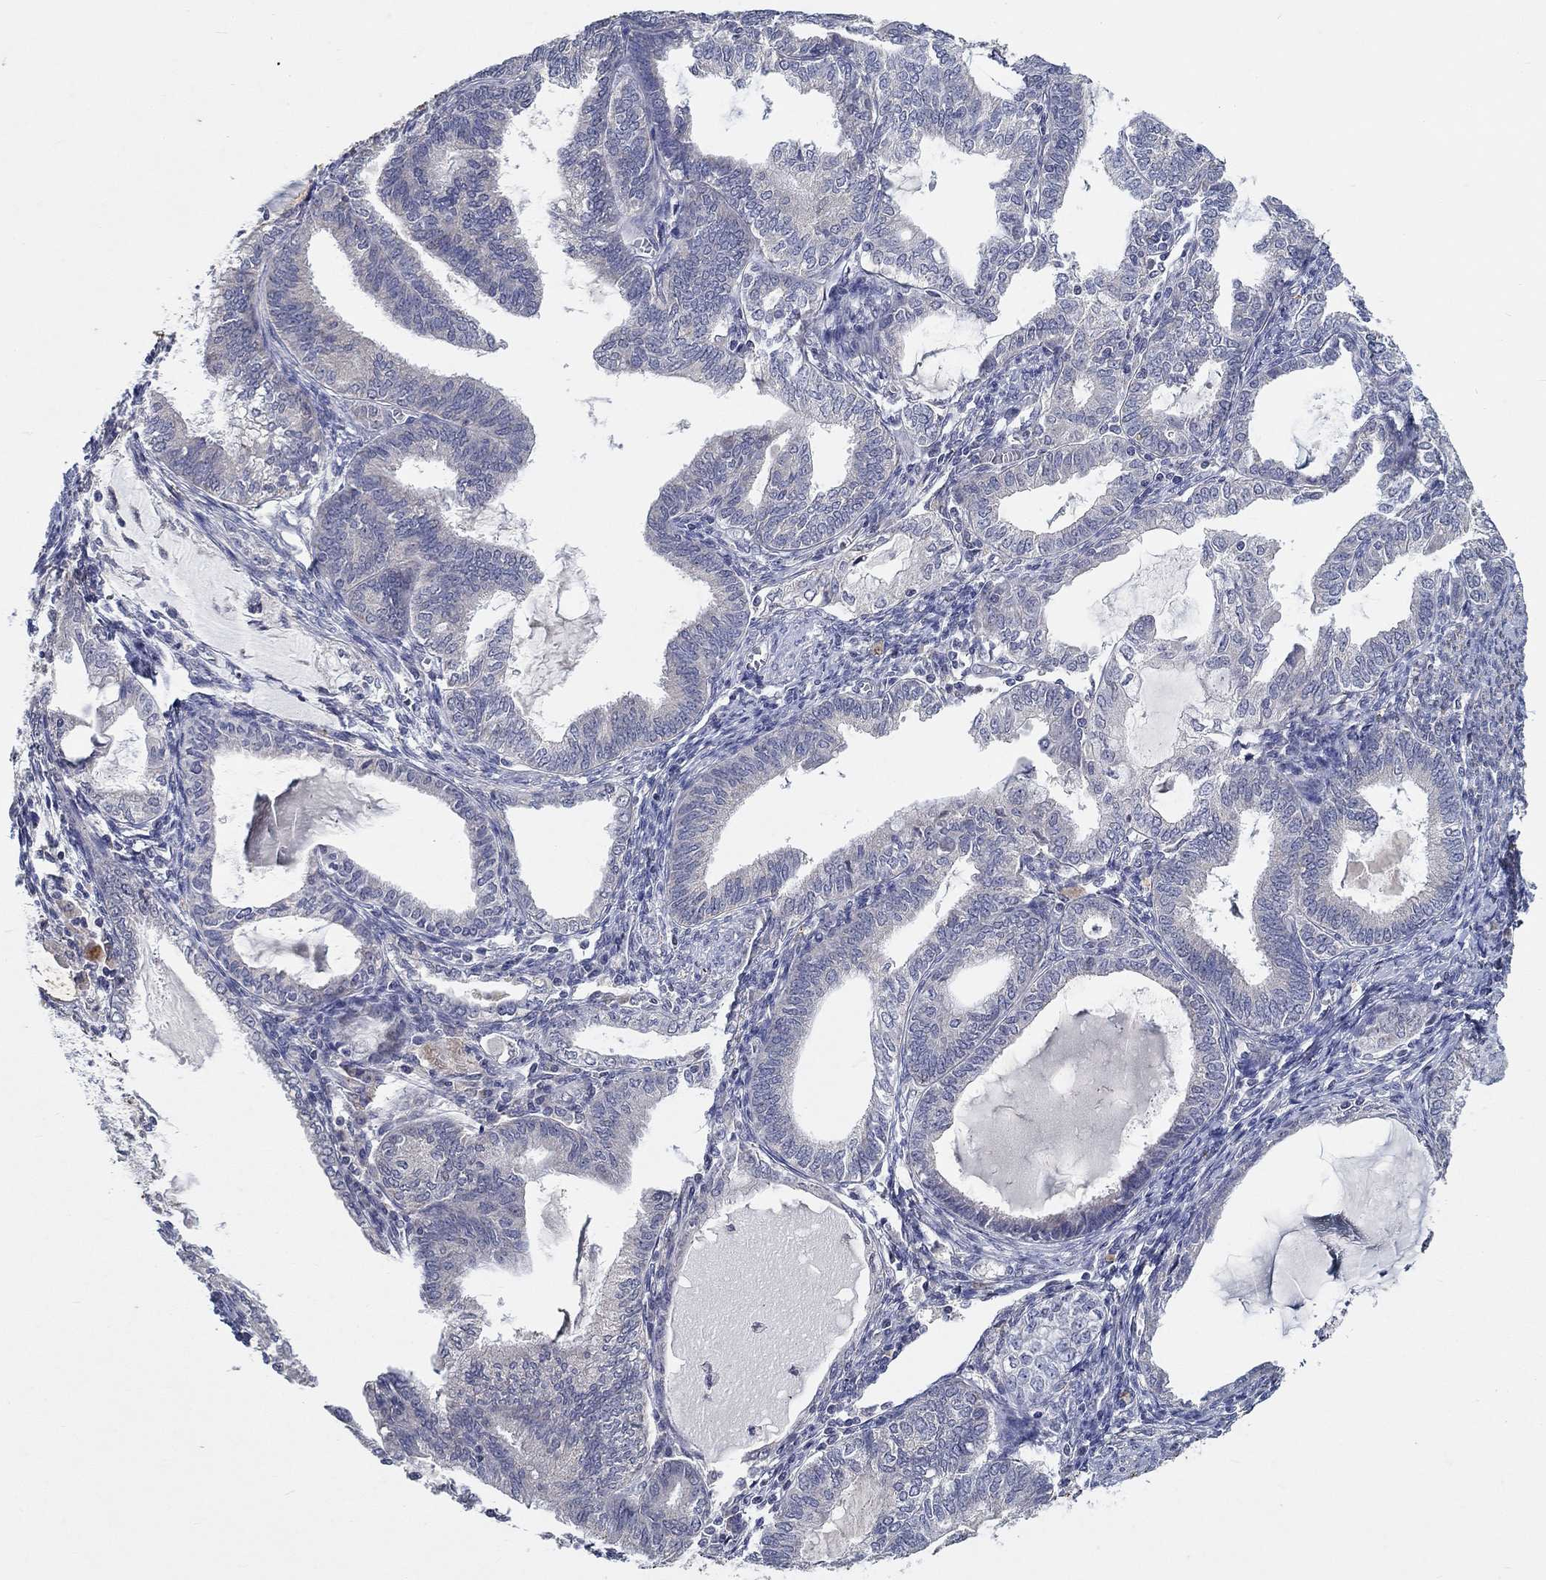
{"staining": {"intensity": "negative", "quantity": "none", "location": "none"}, "tissue": "endometrial cancer", "cell_type": "Tumor cells", "image_type": "cancer", "snomed": [{"axis": "morphology", "description": "Adenocarcinoma, NOS"}, {"axis": "topography", "description": "Endometrium"}], "caption": "Histopathology image shows no significant protein positivity in tumor cells of endometrial adenocarcinoma.", "gene": "PROZ", "patient": {"sex": "female", "age": 86}}